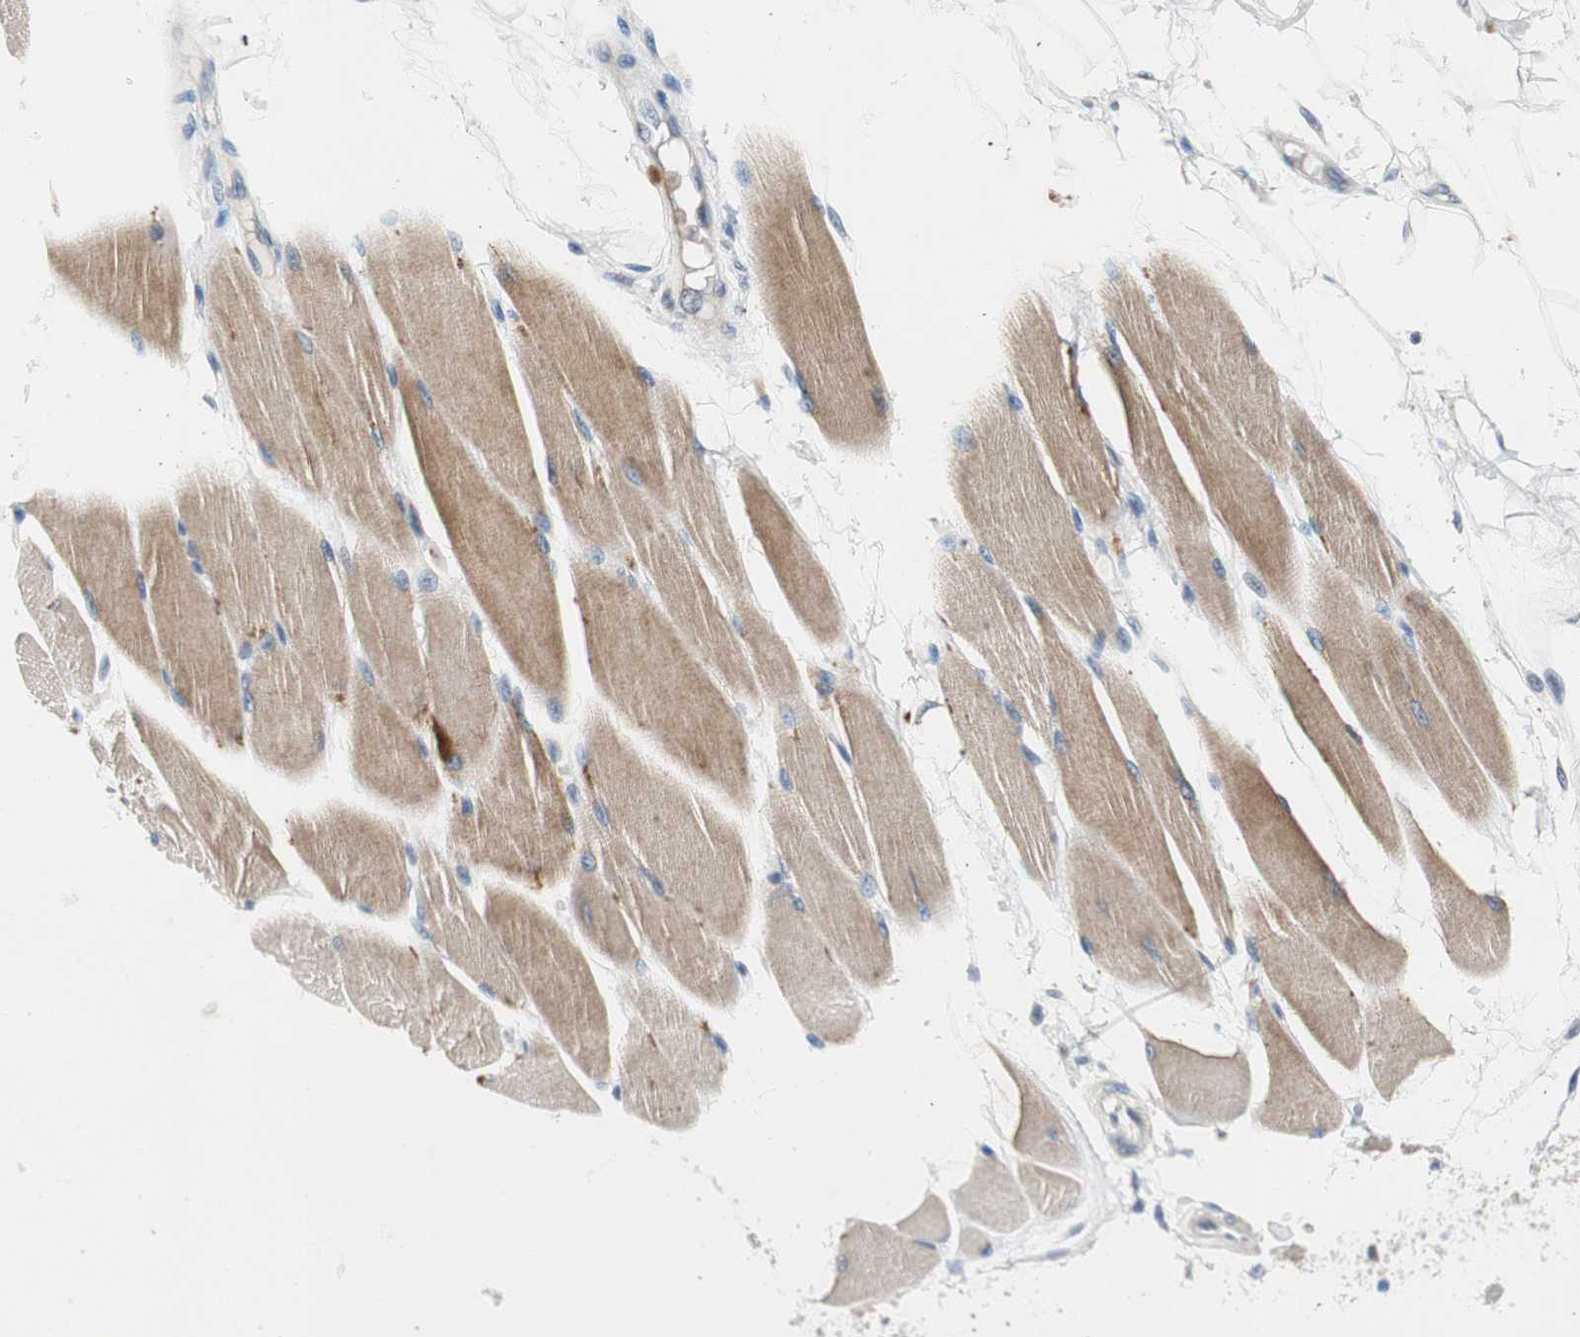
{"staining": {"intensity": "moderate", "quantity": ">75%", "location": "cytoplasmic/membranous"}, "tissue": "skeletal muscle", "cell_type": "Myocytes", "image_type": "normal", "snomed": [{"axis": "morphology", "description": "Normal tissue, NOS"}, {"axis": "topography", "description": "Skeletal muscle"}, {"axis": "topography", "description": "Peripheral nerve tissue"}], "caption": "Immunohistochemical staining of benign human skeletal muscle displays >75% levels of moderate cytoplasmic/membranous protein positivity in approximately >75% of myocytes.", "gene": "PDZK1", "patient": {"sex": "female", "age": 84}}